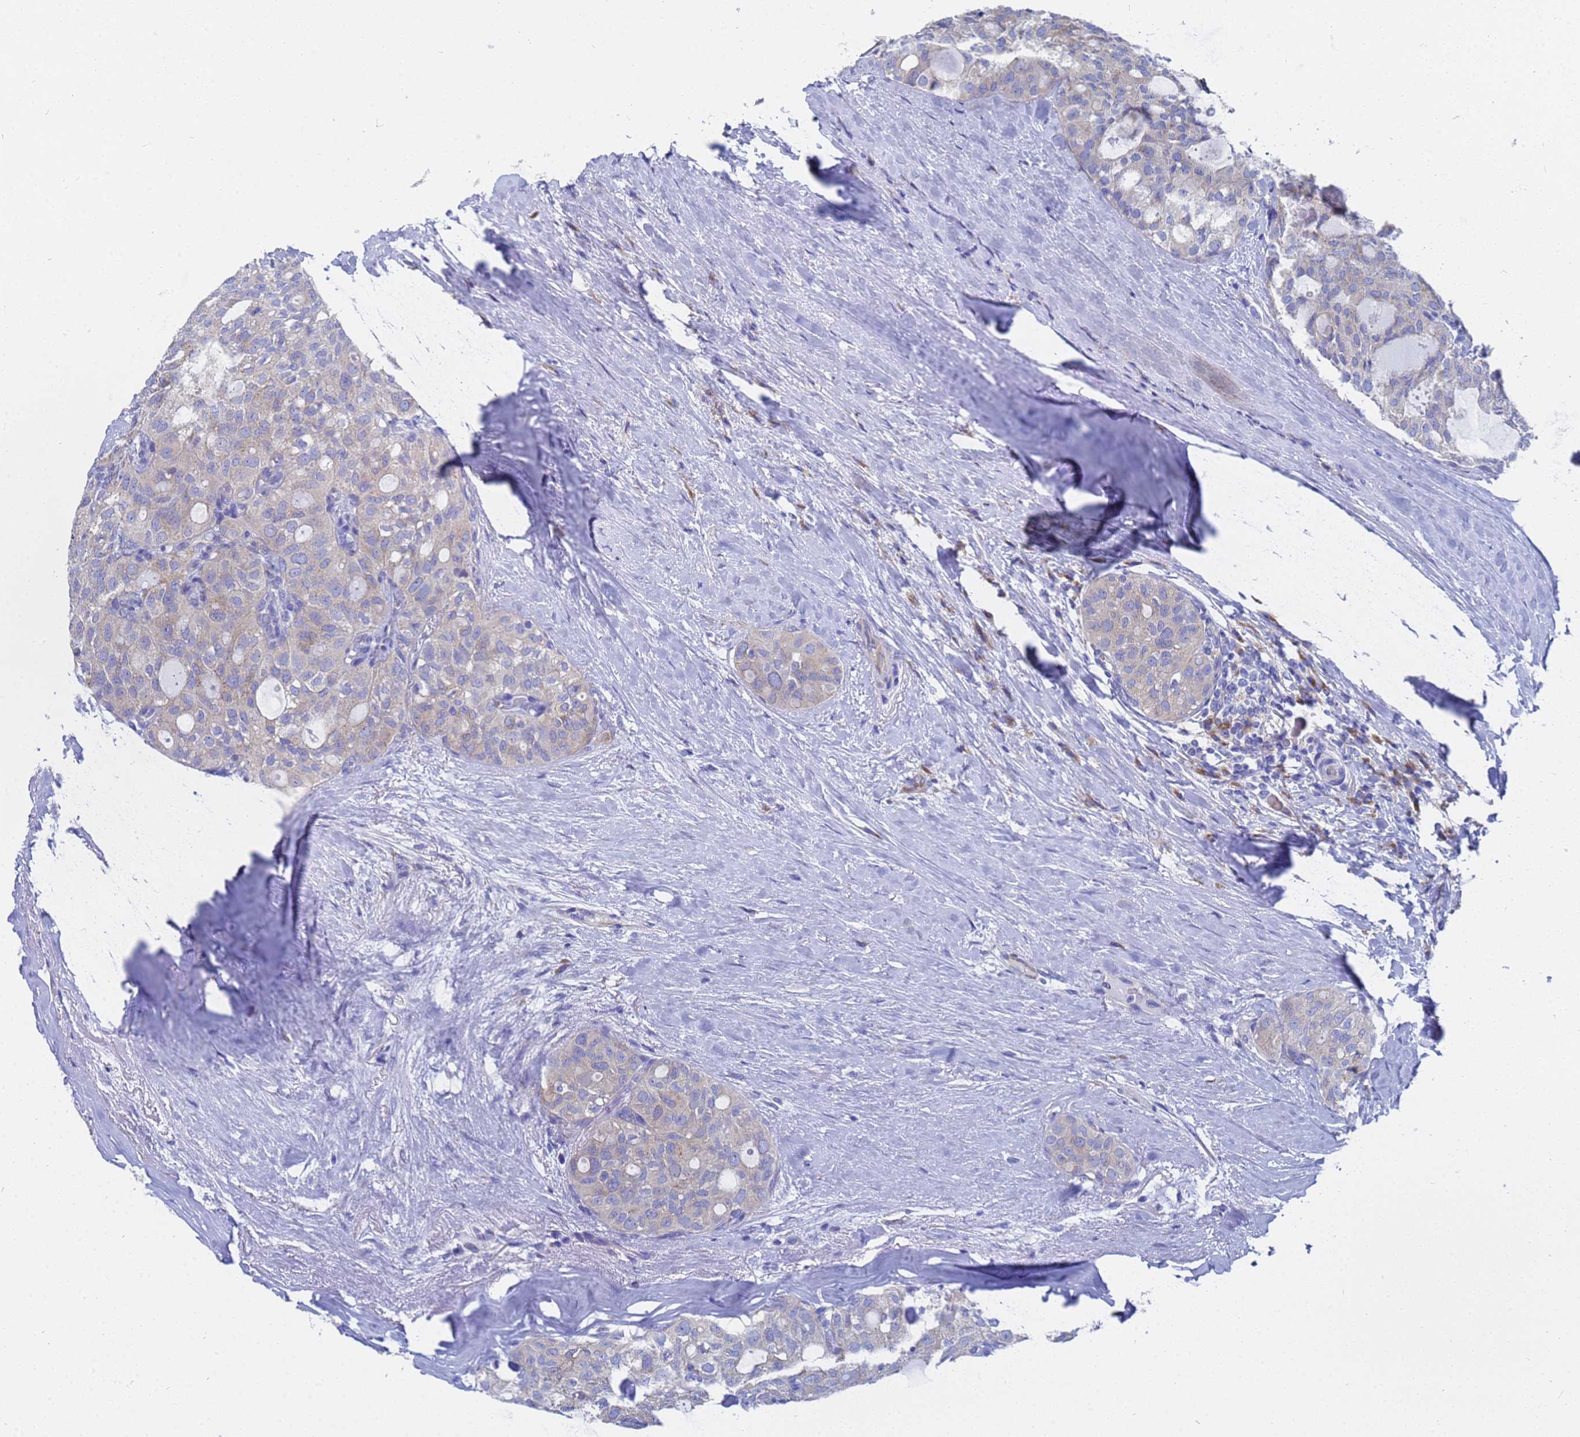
{"staining": {"intensity": "weak", "quantity": "<25%", "location": "cytoplasmic/membranous"}, "tissue": "thyroid cancer", "cell_type": "Tumor cells", "image_type": "cancer", "snomed": [{"axis": "morphology", "description": "Follicular adenoma carcinoma, NOS"}, {"axis": "topography", "description": "Thyroid gland"}], "caption": "Thyroid follicular adenoma carcinoma was stained to show a protein in brown. There is no significant staining in tumor cells.", "gene": "TM4SF4", "patient": {"sex": "male", "age": 75}}